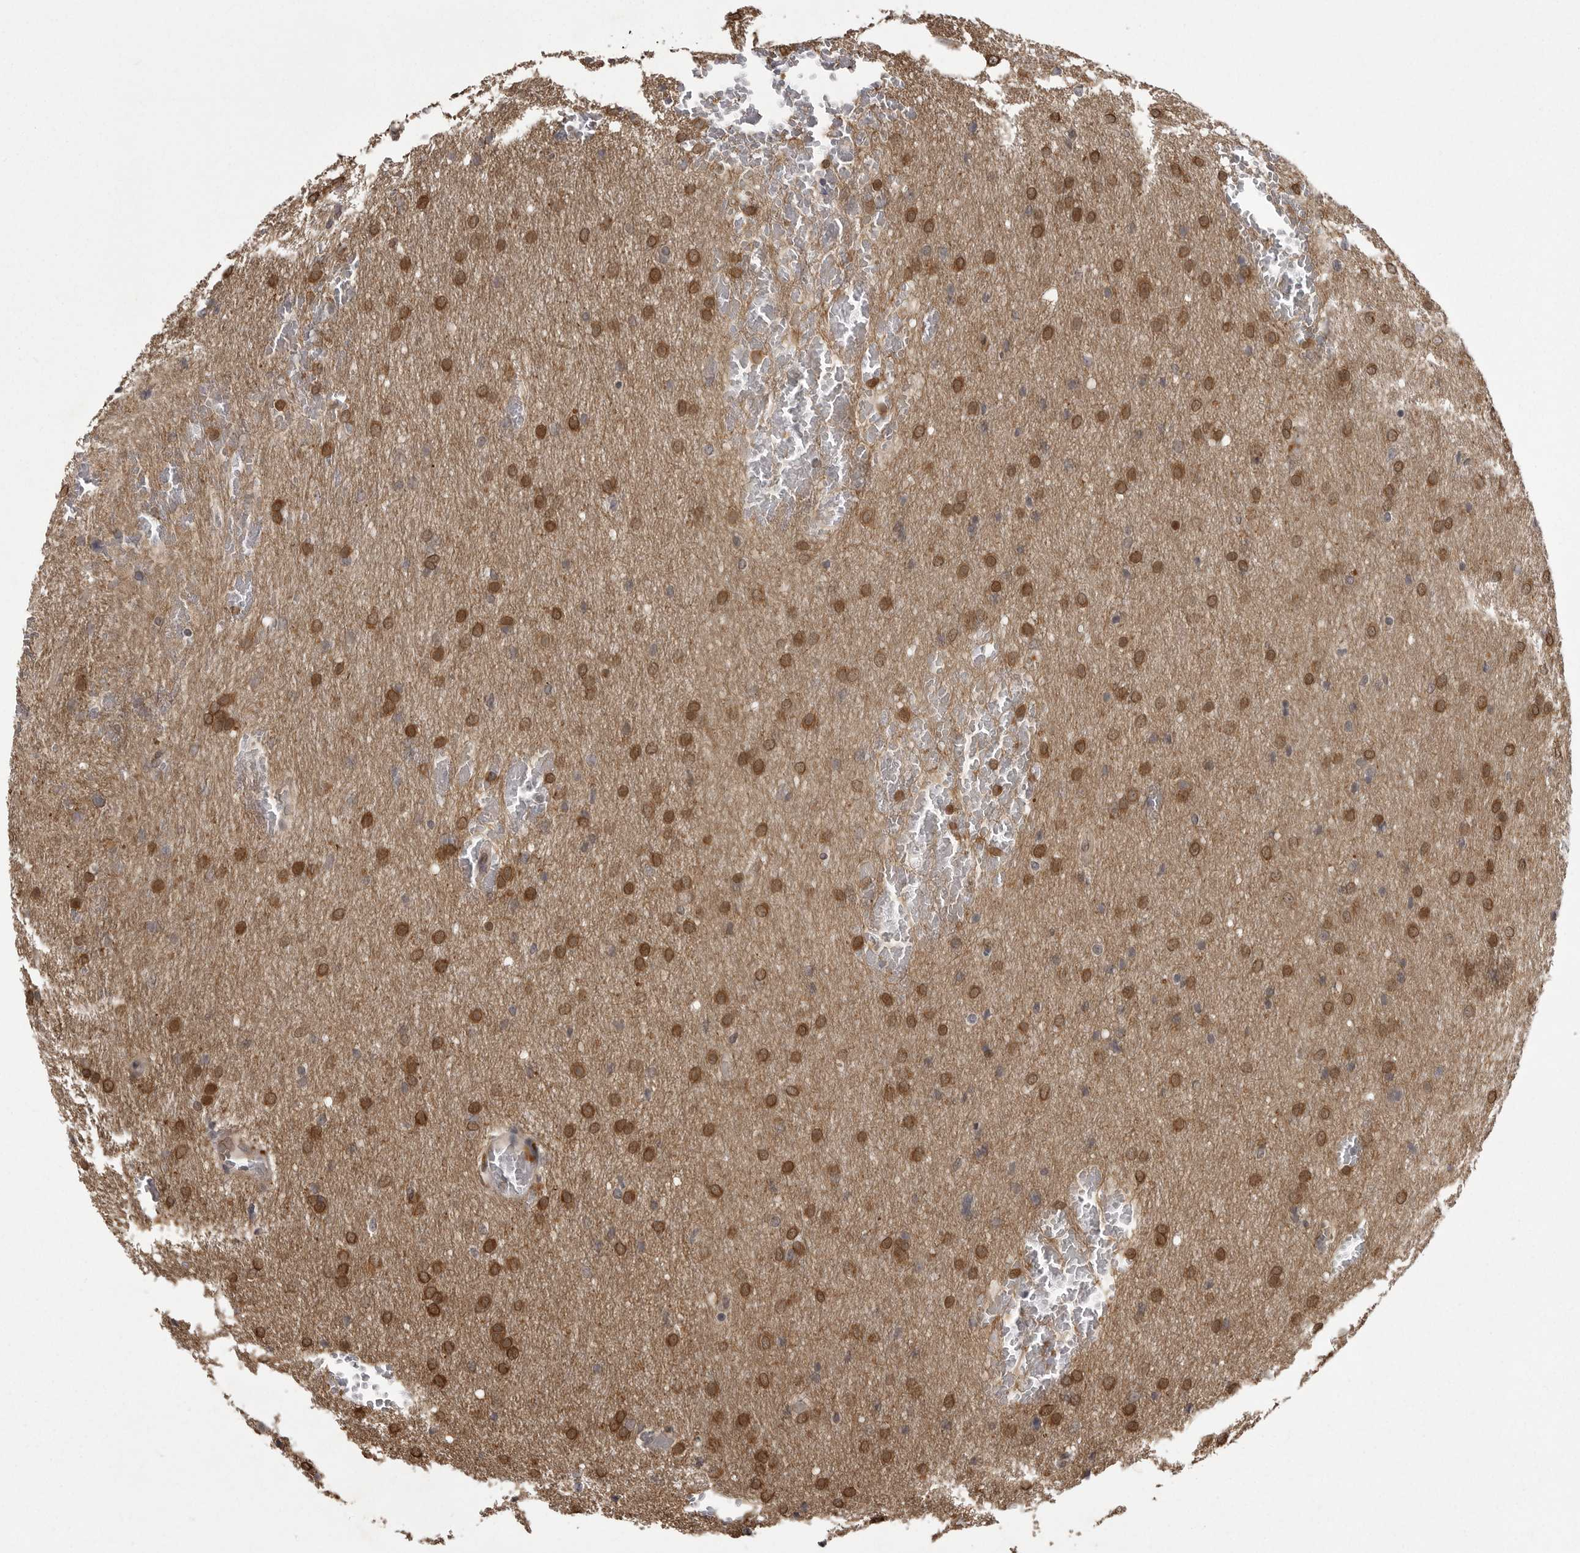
{"staining": {"intensity": "moderate", "quantity": ">75%", "location": "cytoplasmic/membranous"}, "tissue": "glioma", "cell_type": "Tumor cells", "image_type": "cancer", "snomed": [{"axis": "morphology", "description": "Glioma, malignant, Low grade"}, {"axis": "topography", "description": "Brain"}], "caption": "Approximately >75% of tumor cells in glioma exhibit moderate cytoplasmic/membranous protein positivity as visualized by brown immunohistochemical staining.", "gene": "SNX16", "patient": {"sex": "female", "age": 37}}